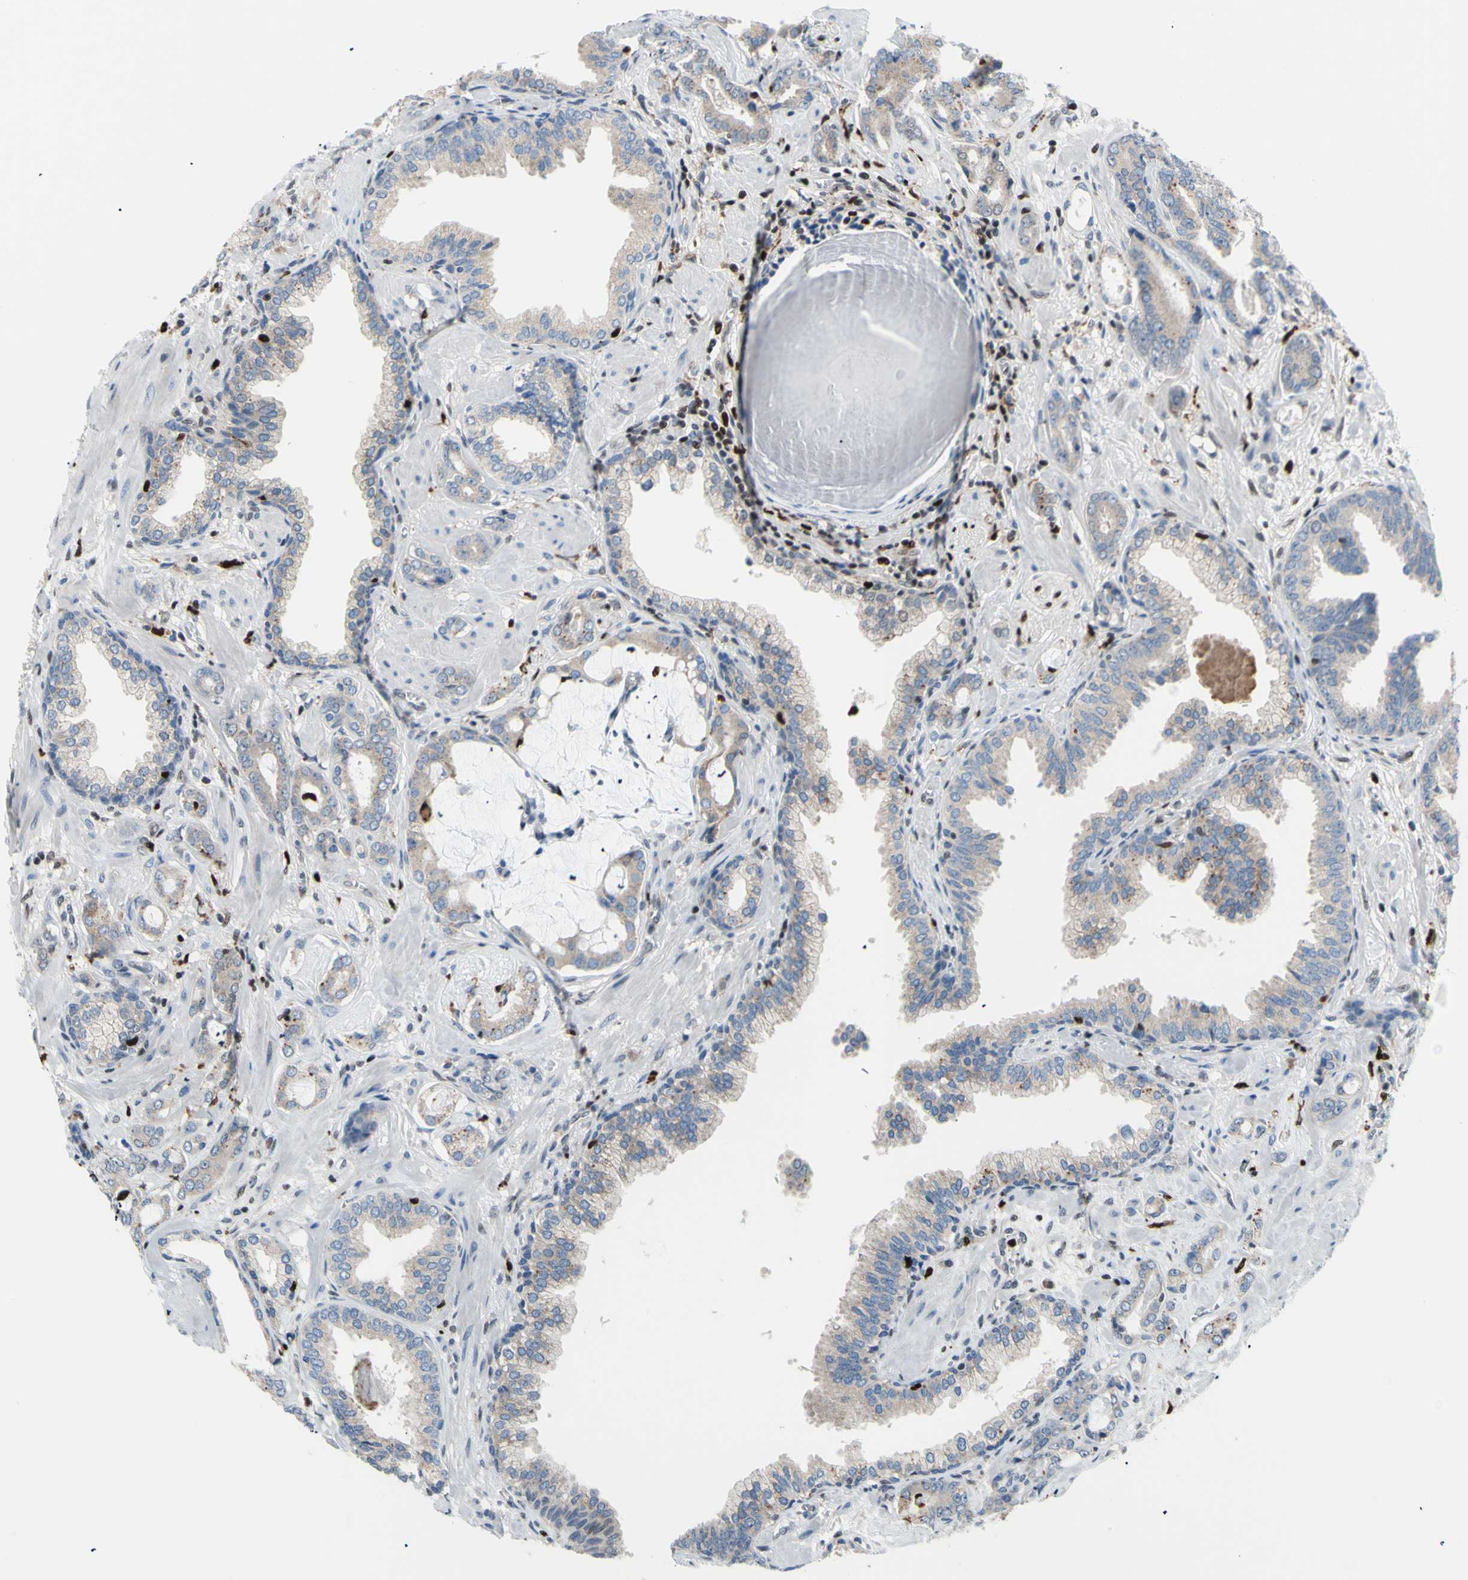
{"staining": {"intensity": "weak", "quantity": ">75%", "location": "cytoplasmic/membranous"}, "tissue": "prostate cancer", "cell_type": "Tumor cells", "image_type": "cancer", "snomed": [{"axis": "morphology", "description": "Adenocarcinoma, Low grade"}, {"axis": "topography", "description": "Prostate"}], "caption": "The micrograph shows a brown stain indicating the presence of a protein in the cytoplasmic/membranous of tumor cells in adenocarcinoma (low-grade) (prostate).", "gene": "EED", "patient": {"sex": "male", "age": 53}}